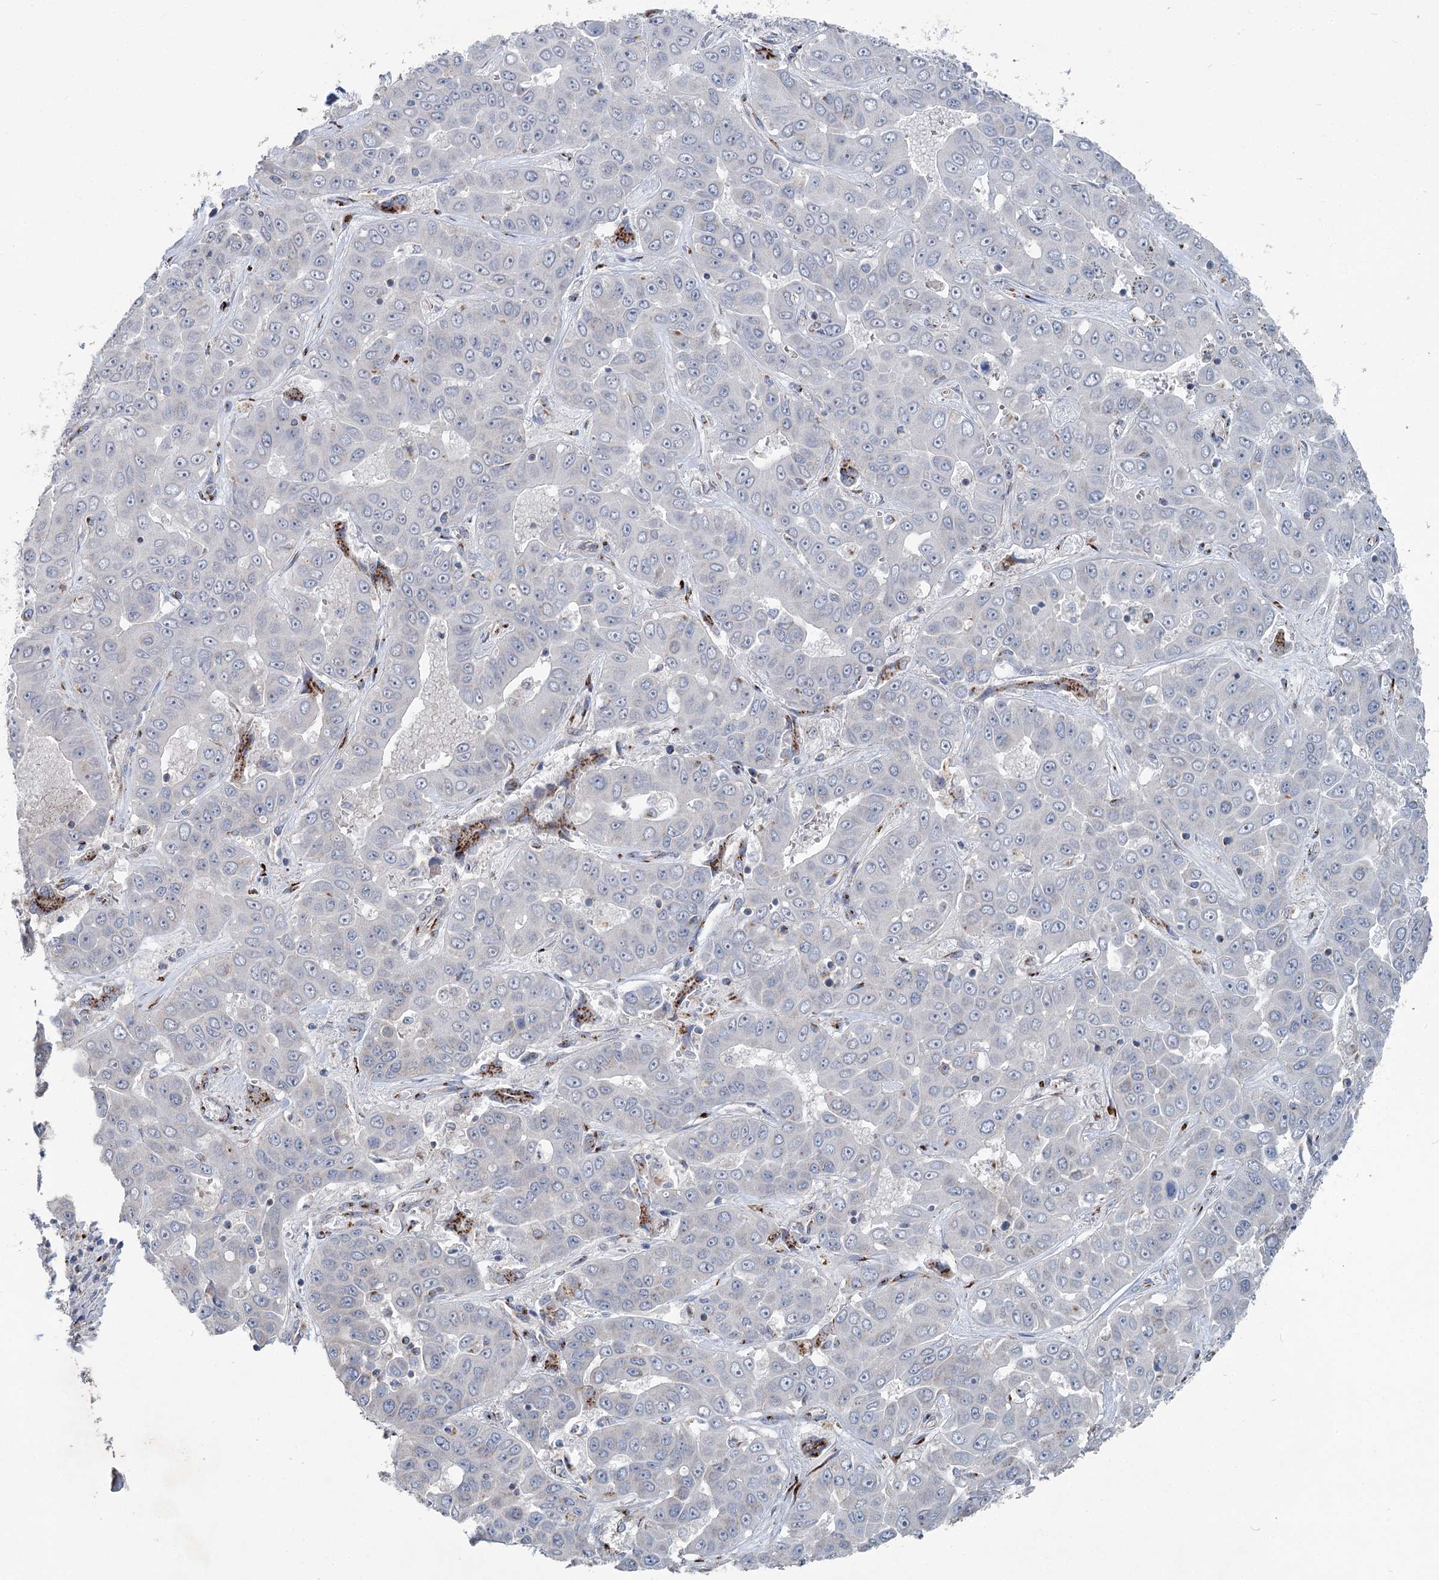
{"staining": {"intensity": "negative", "quantity": "none", "location": "none"}, "tissue": "liver cancer", "cell_type": "Tumor cells", "image_type": "cancer", "snomed": [{"axis": "morphology", "description": "Cholangiocarcinoma"}, {"axis": "topography", "description": "Liver"}], "caption": "This is an immunohistochemistry image of liver cancer (cholangiocarcinoma). There is no expression in tumor cells.", "gene": "ITIH5", "patient": {"sex": "female", "age": 52}}